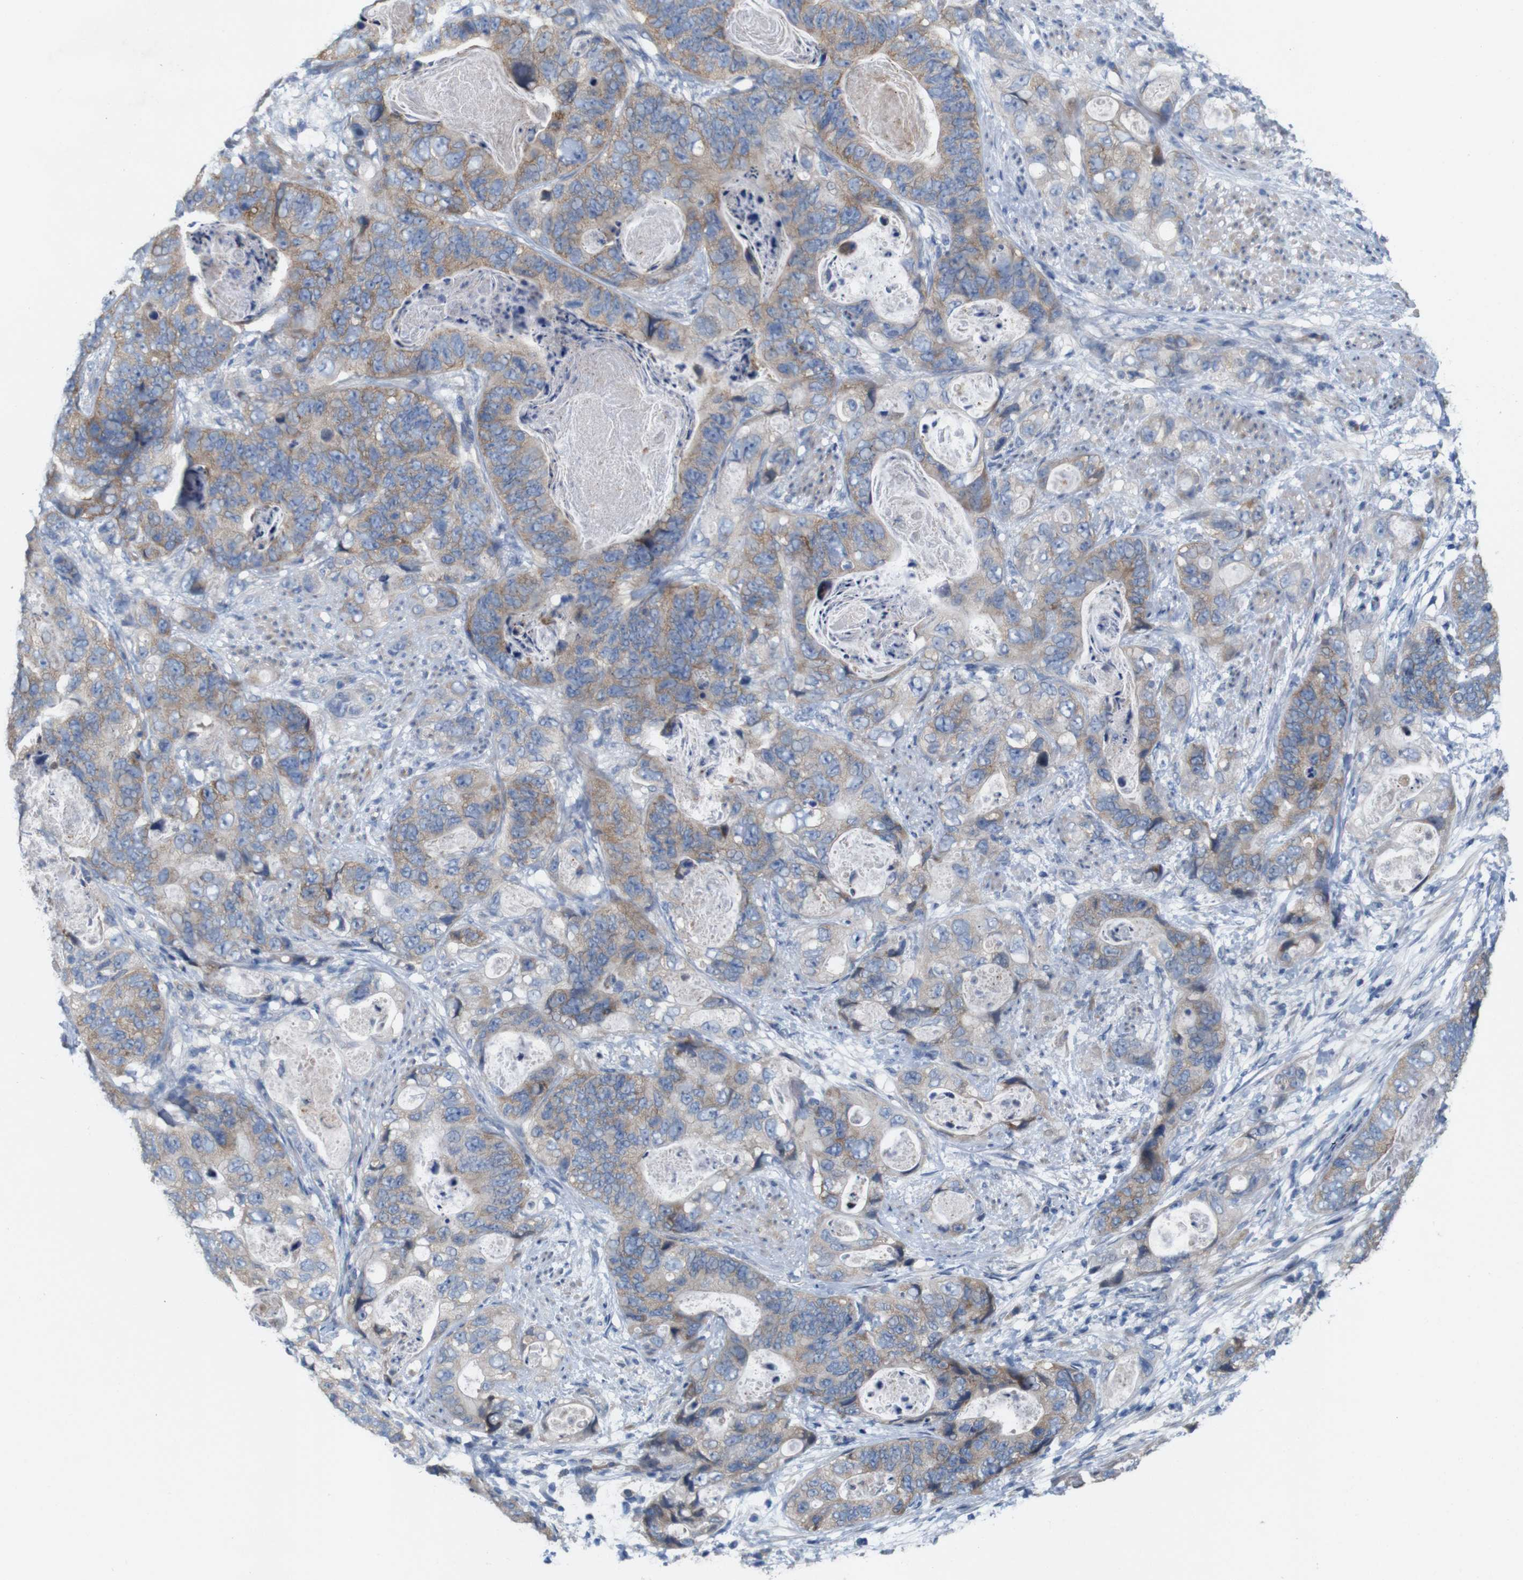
{"staining": {"intensity": "weak", "quantity": ">75%", "location": "cytoplasmic/membranous"}, "tissue": "stomach cancer", "cell_type": "Tumor cells", "image_type": "cancer", "snomed": [{"axis": "morphology", "description": "Adenocarcinoma, NOS"}, {"axis": "topography", "description": "Stomach"}], "caption": "A low amount of weak cytoplasmic/membranous expression is identified in approximately >75% of tumor cells in stomach cancer tissue.", "gene": "MYEOV", "patient": {"sex": "female", "age": 89}}